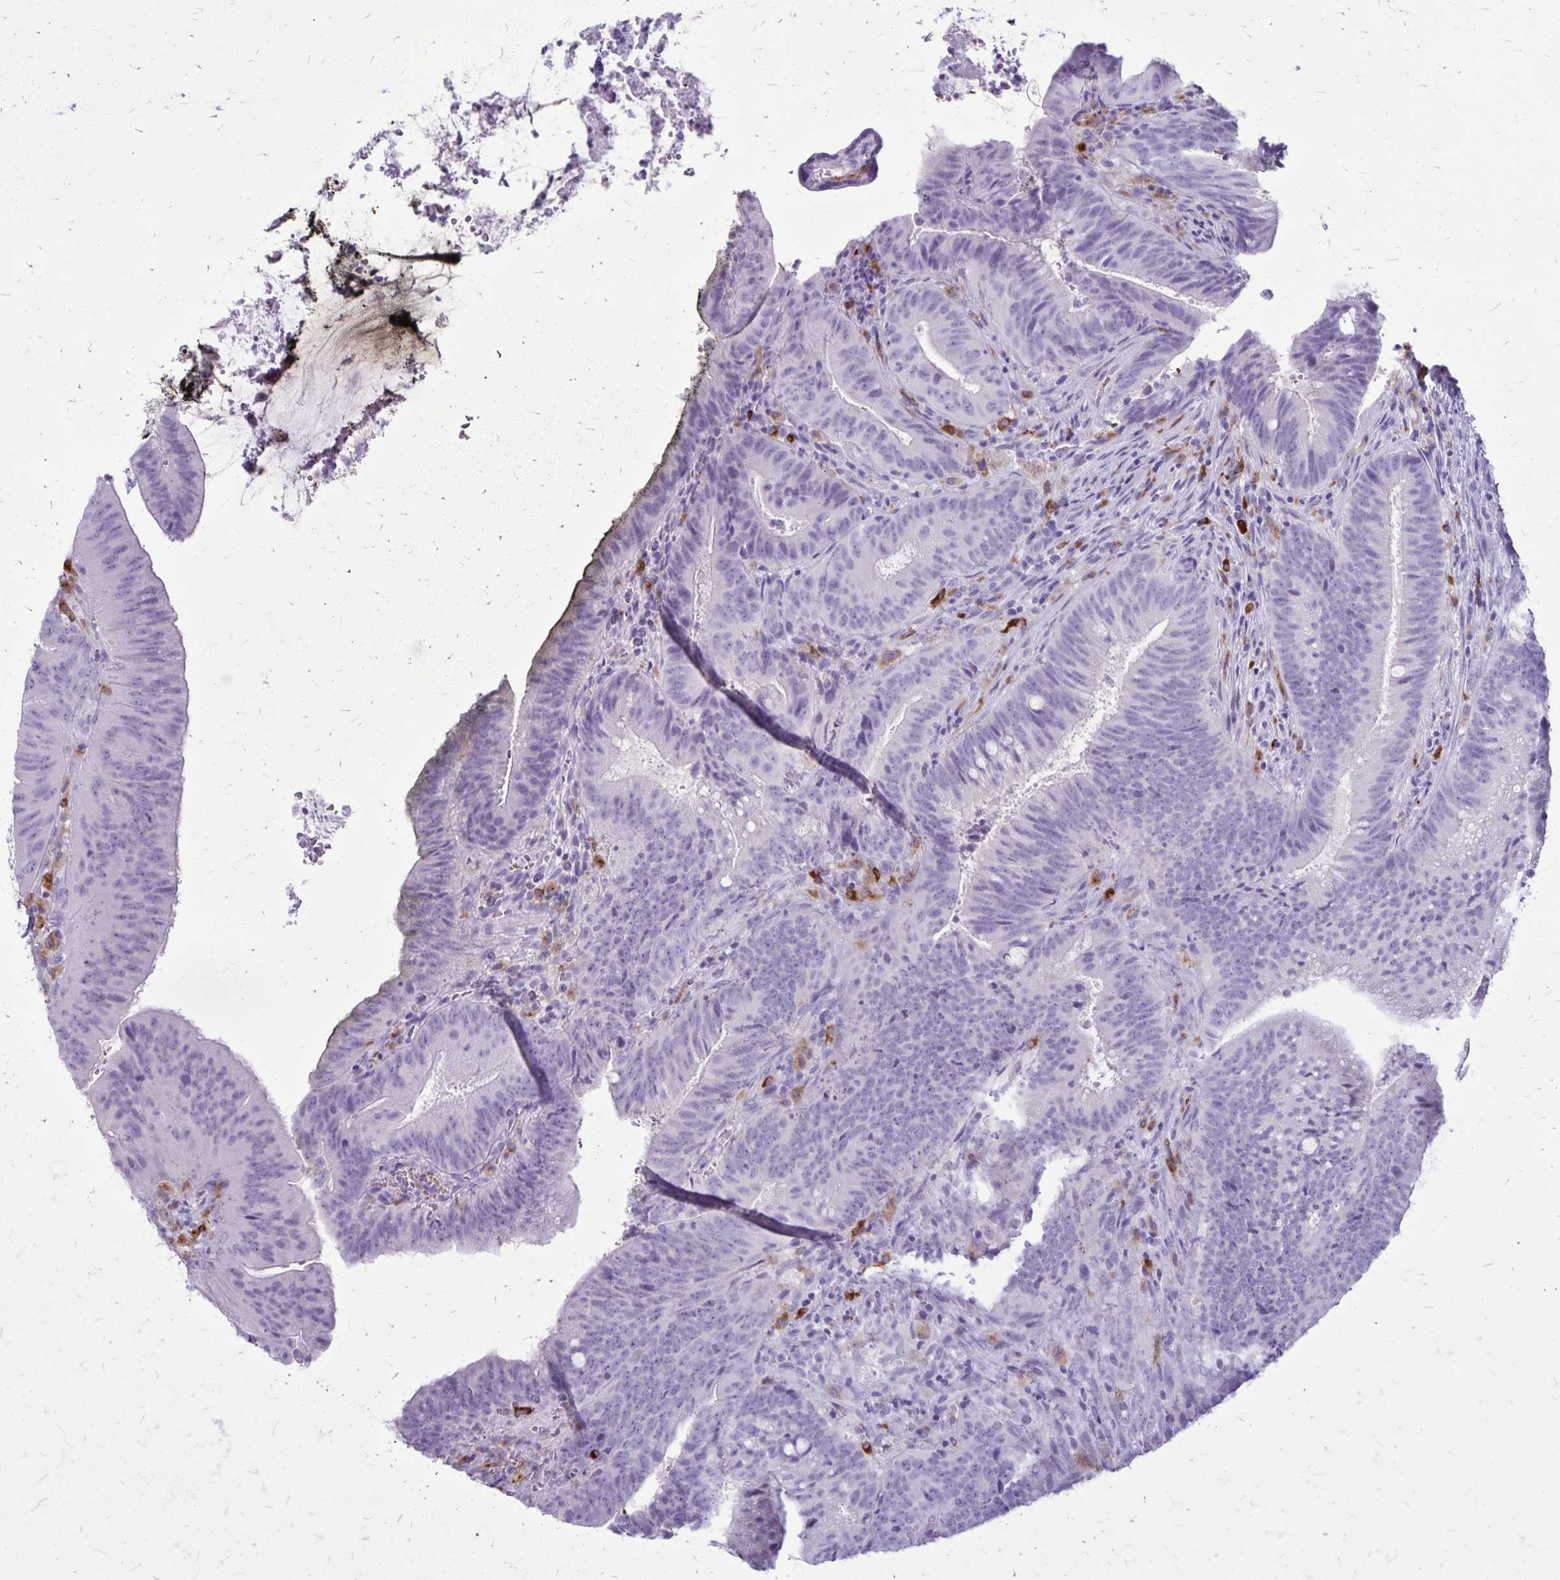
{"staining": {"intensity": "negative", "quantity": "none", "location": "none"}, "tissue": "colorectal cancer", "cell_type": "Tumor cells", "image_type": "cancer", "snomed": [{"axis": "morphology", "description": "Adenocarcinoma, NOS"}, {"axis": "topography", "description": "Colon"}], "caption": "An image of human colorectal cancer is negative for staining in tumor cells. (Brightfield microscopy of DAB (3,3'-diaminobenzidine) immunohistochemistry at high magnification).", "gene": "RTN1", "patient": {"sex": "female", "age": 43}}